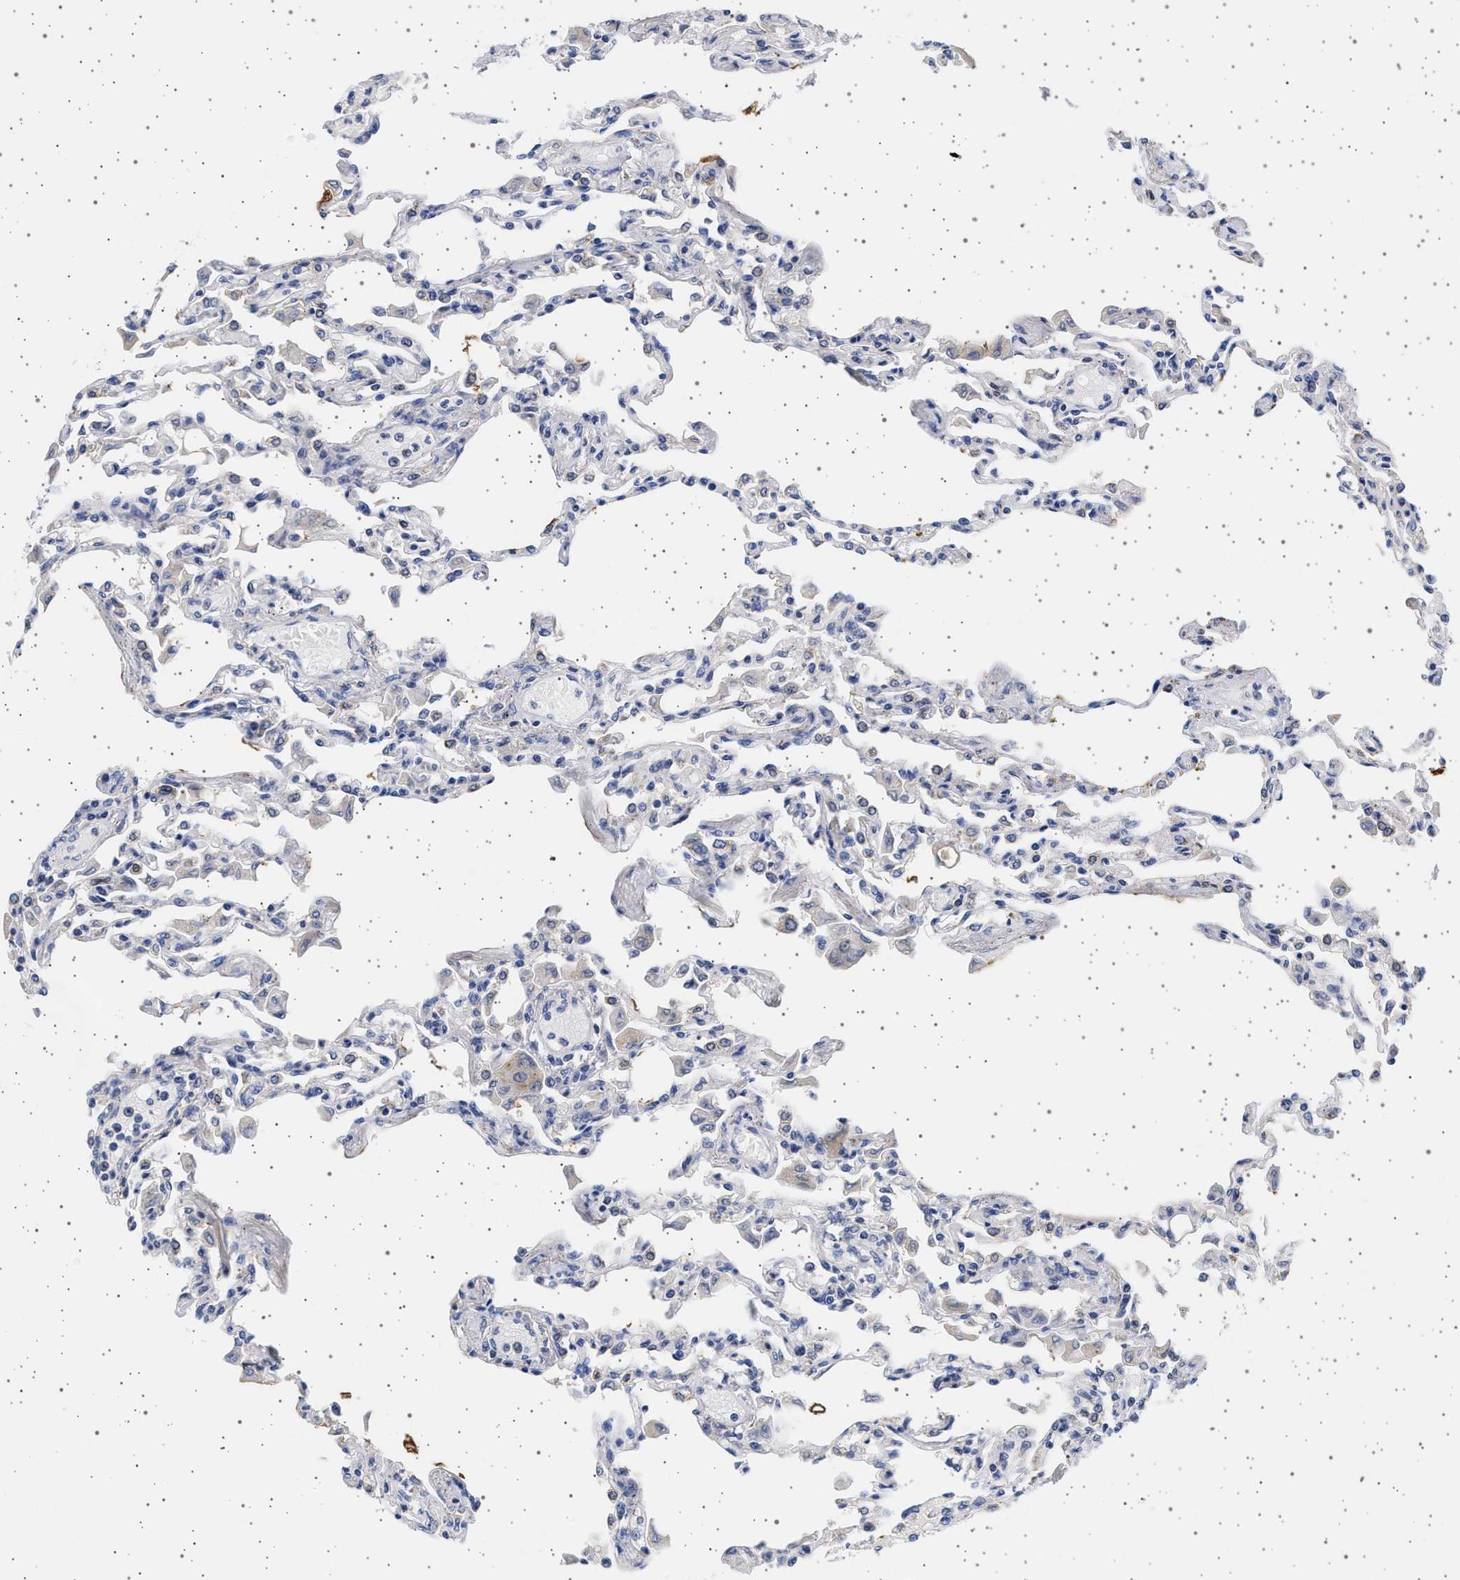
{"staining": {"intensity": "negative", "quantity": "none", "location": "none"}, "tissue": "lung", "cell_type": "Alveolar cells", "image_type": "normal", "snomed": [{"axis": "morphology", "description": "Normal tissue, NOS"}, {"axis": "topography", "description": "Bronchus"}, {"axis": "topography", "description": "Lung"}], "caption": "This is an immunohistochemistry micrograph of unremarkable human lung. There is no staining in alveolar cells.", "gene": "TRMT10B", "patient": {"sex": "female", "age": 49}}